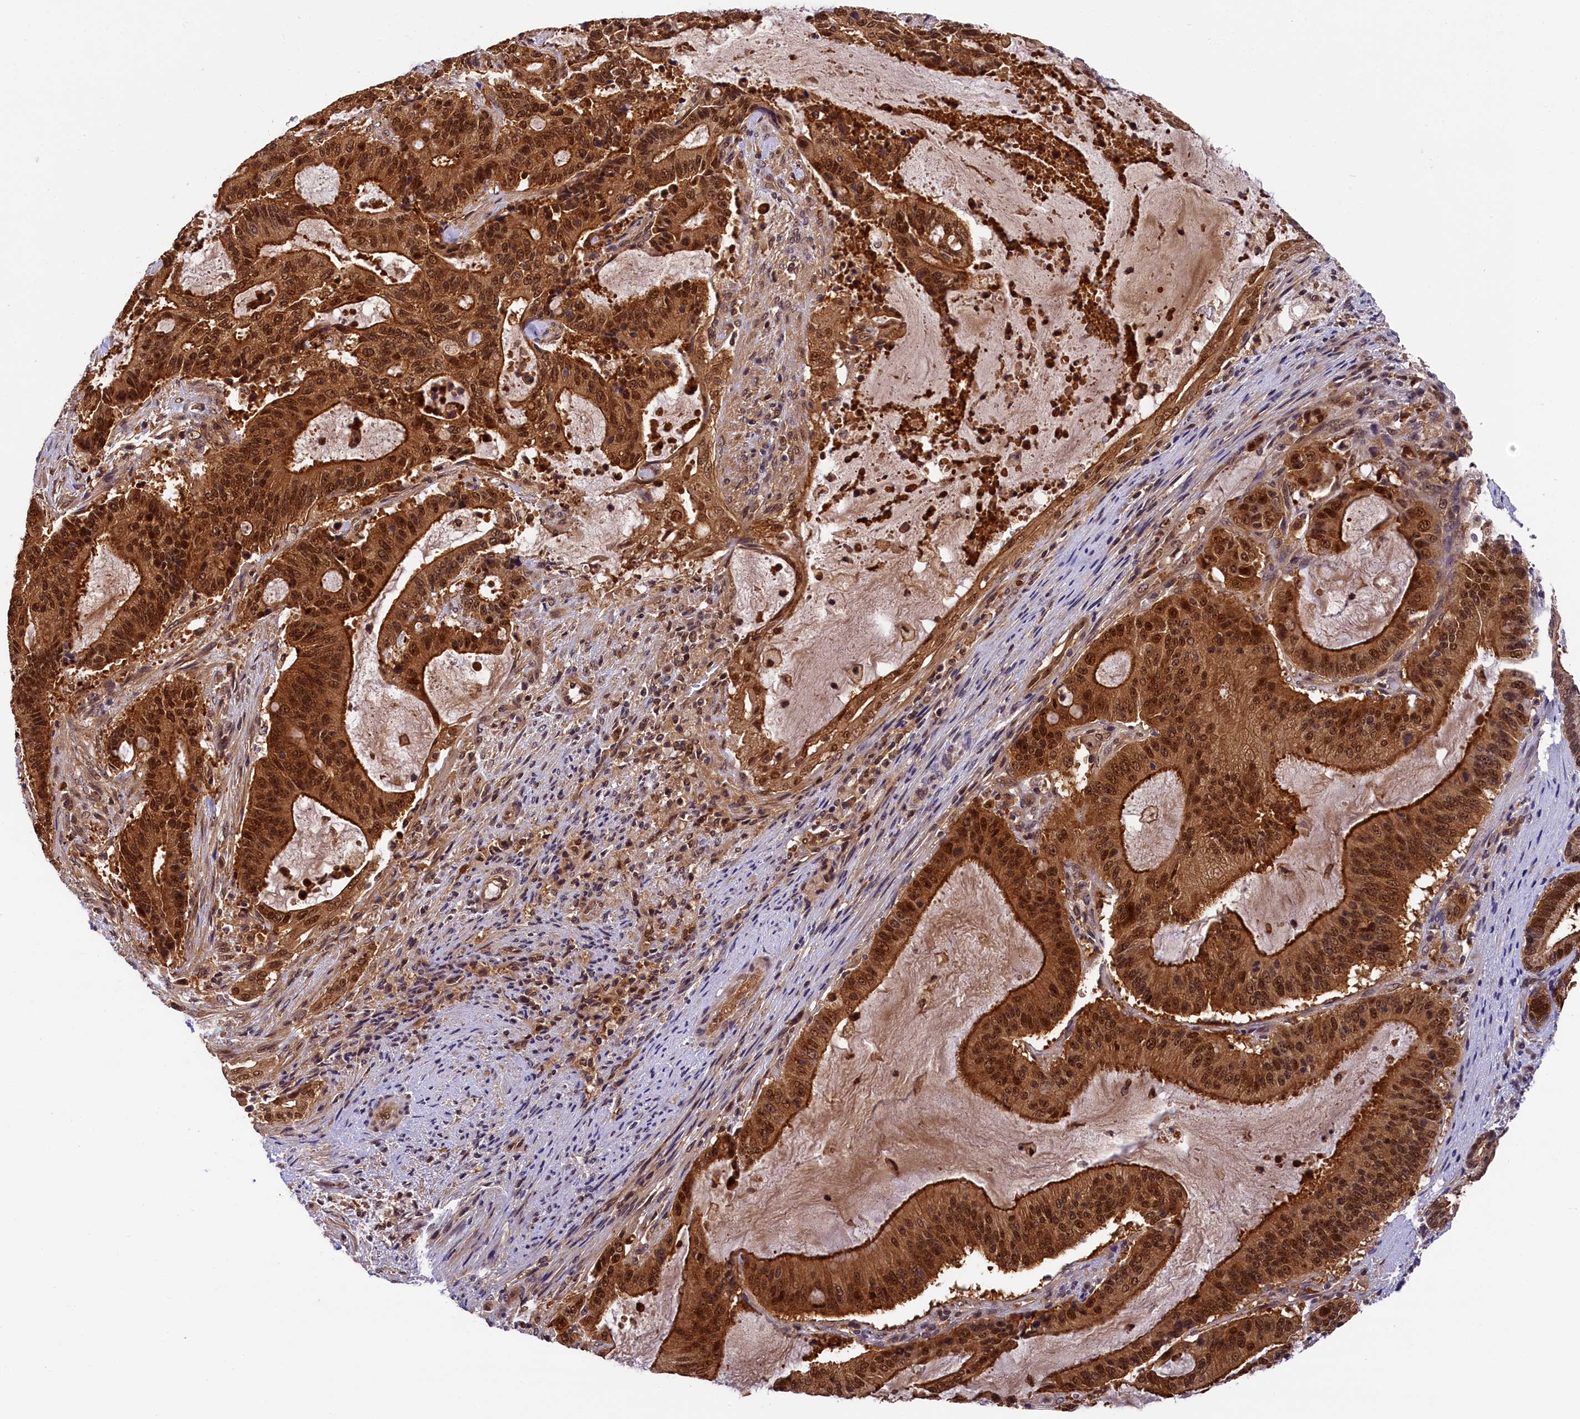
{"staining": {"intensity": "strong", "quantity": ">75%", "location": "cytoplasmic/membranous,nuclear"}, "tissue": "liver cancer", "cell_type": "Tumor cells", "image_type": "cancer", "snomed": [{"axis": "morphology", "description": "Normal tissue, NOS"}, {"axis": "morphology", "description": "Cholangiocarcinoma"}, {"axis": "topography", "description": "Liver"}, {"axis": "topography", "description": "Peripheral nerve tissue"}], "caption": "Human liver cholangiocarcinoma stained for a protein (brown) displays strong cytoplasmic/membranous and nuclear positive positivity in about >75% of tumor cells.", "gene": "EIF6", "patient": {"sex": "female", "age": 73}}